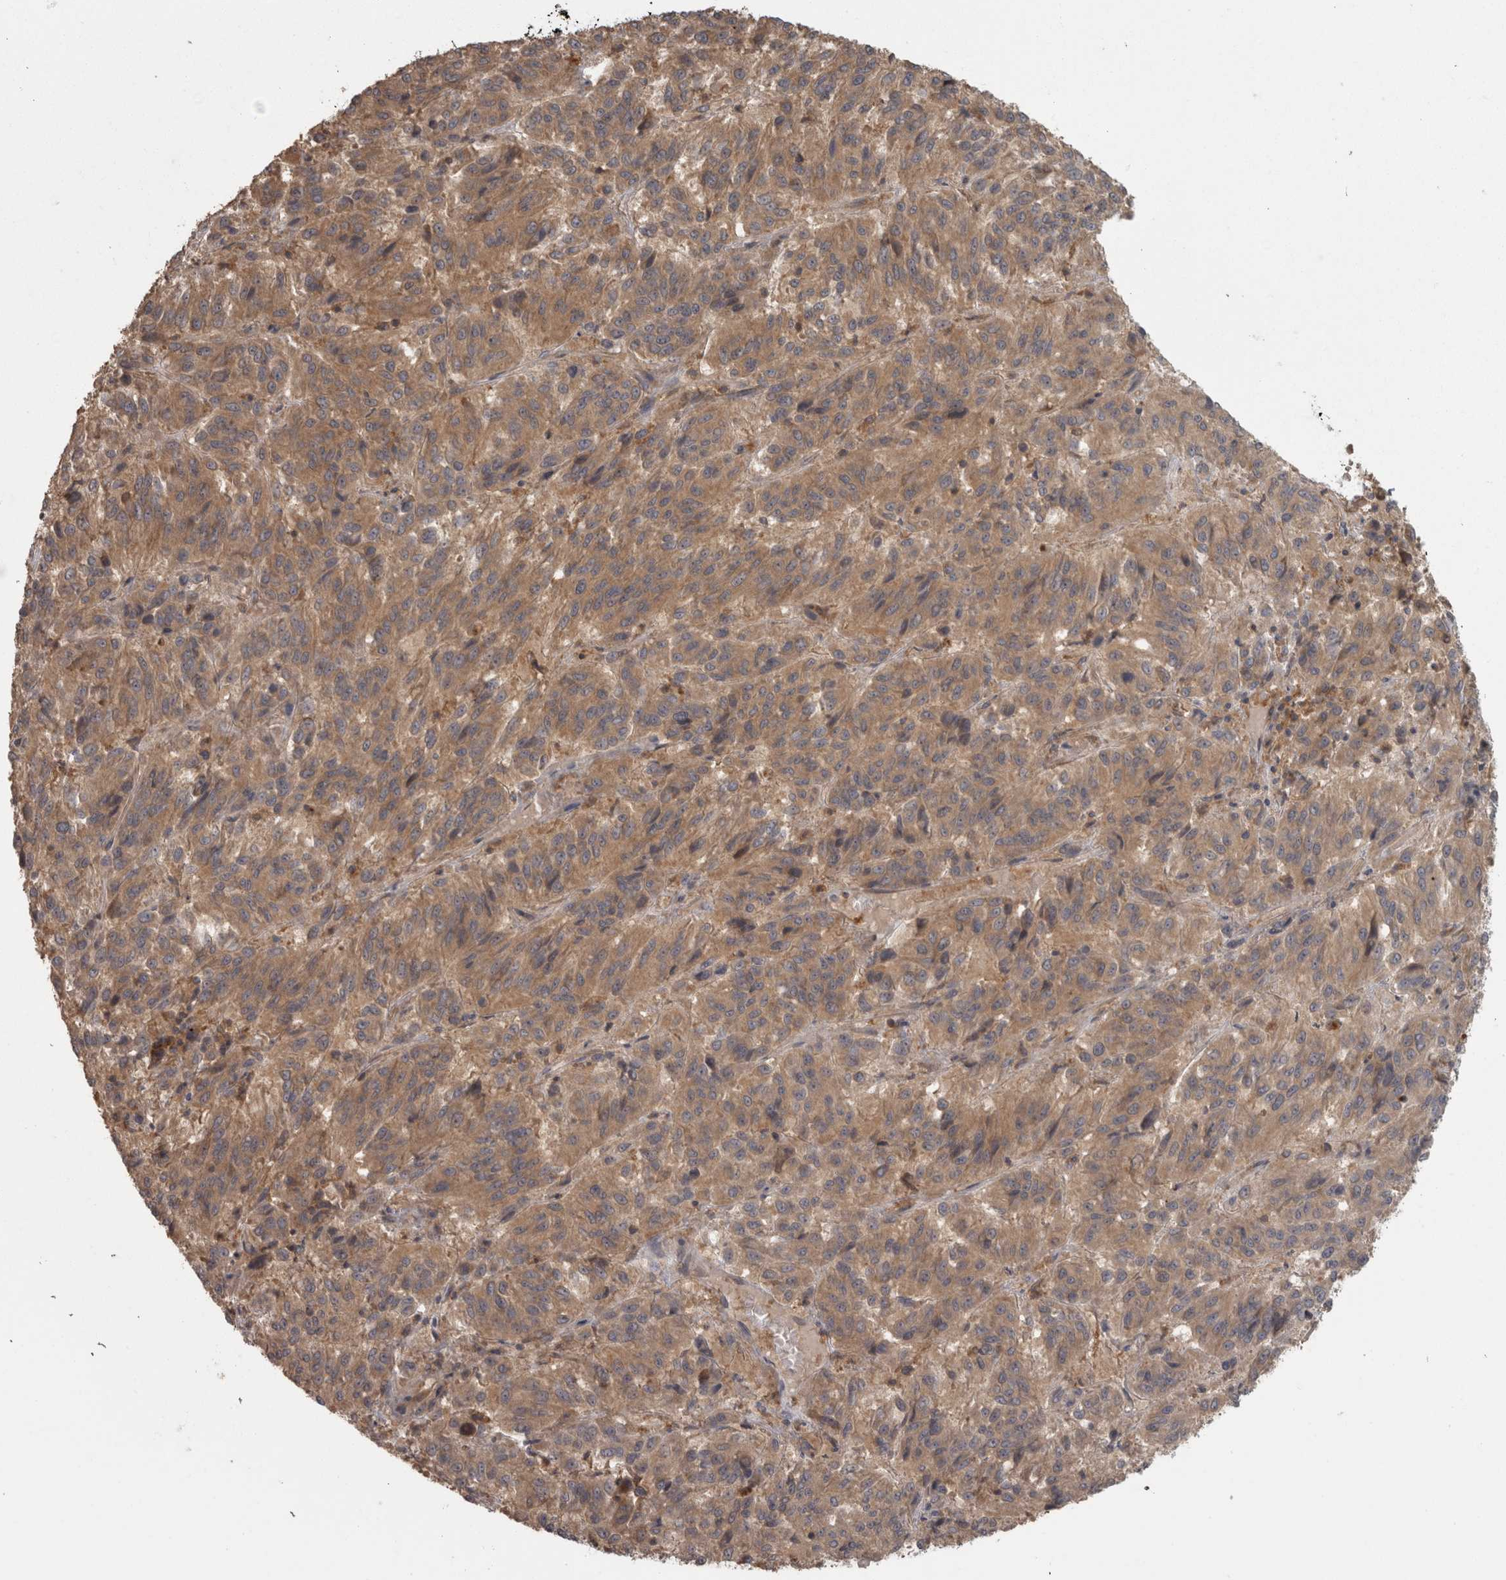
{"staining": {"intensity": "moderate", "quantity": ">75%", "location": "cytoplasmic/membranous"}, "tissue": "melanoma", "cell_type": "Tumor cells", "image_type": "cancer", "snomed": [{"axis": "morphology", "description": "Malignant melanoma, Metastatic site"}, {"axis": "topography", "description": "Lung"}], "caption": "Protein analysis of malignant melanoma (metastatic site) tissue demonstrates moderate cytoplasmic/membranous staining in about >75% of tumor cells. (DAB IHC with brightfield microscopy, high magnification).", "gene": "MICU3", "patient": {"sex": "male", "age": 64}}